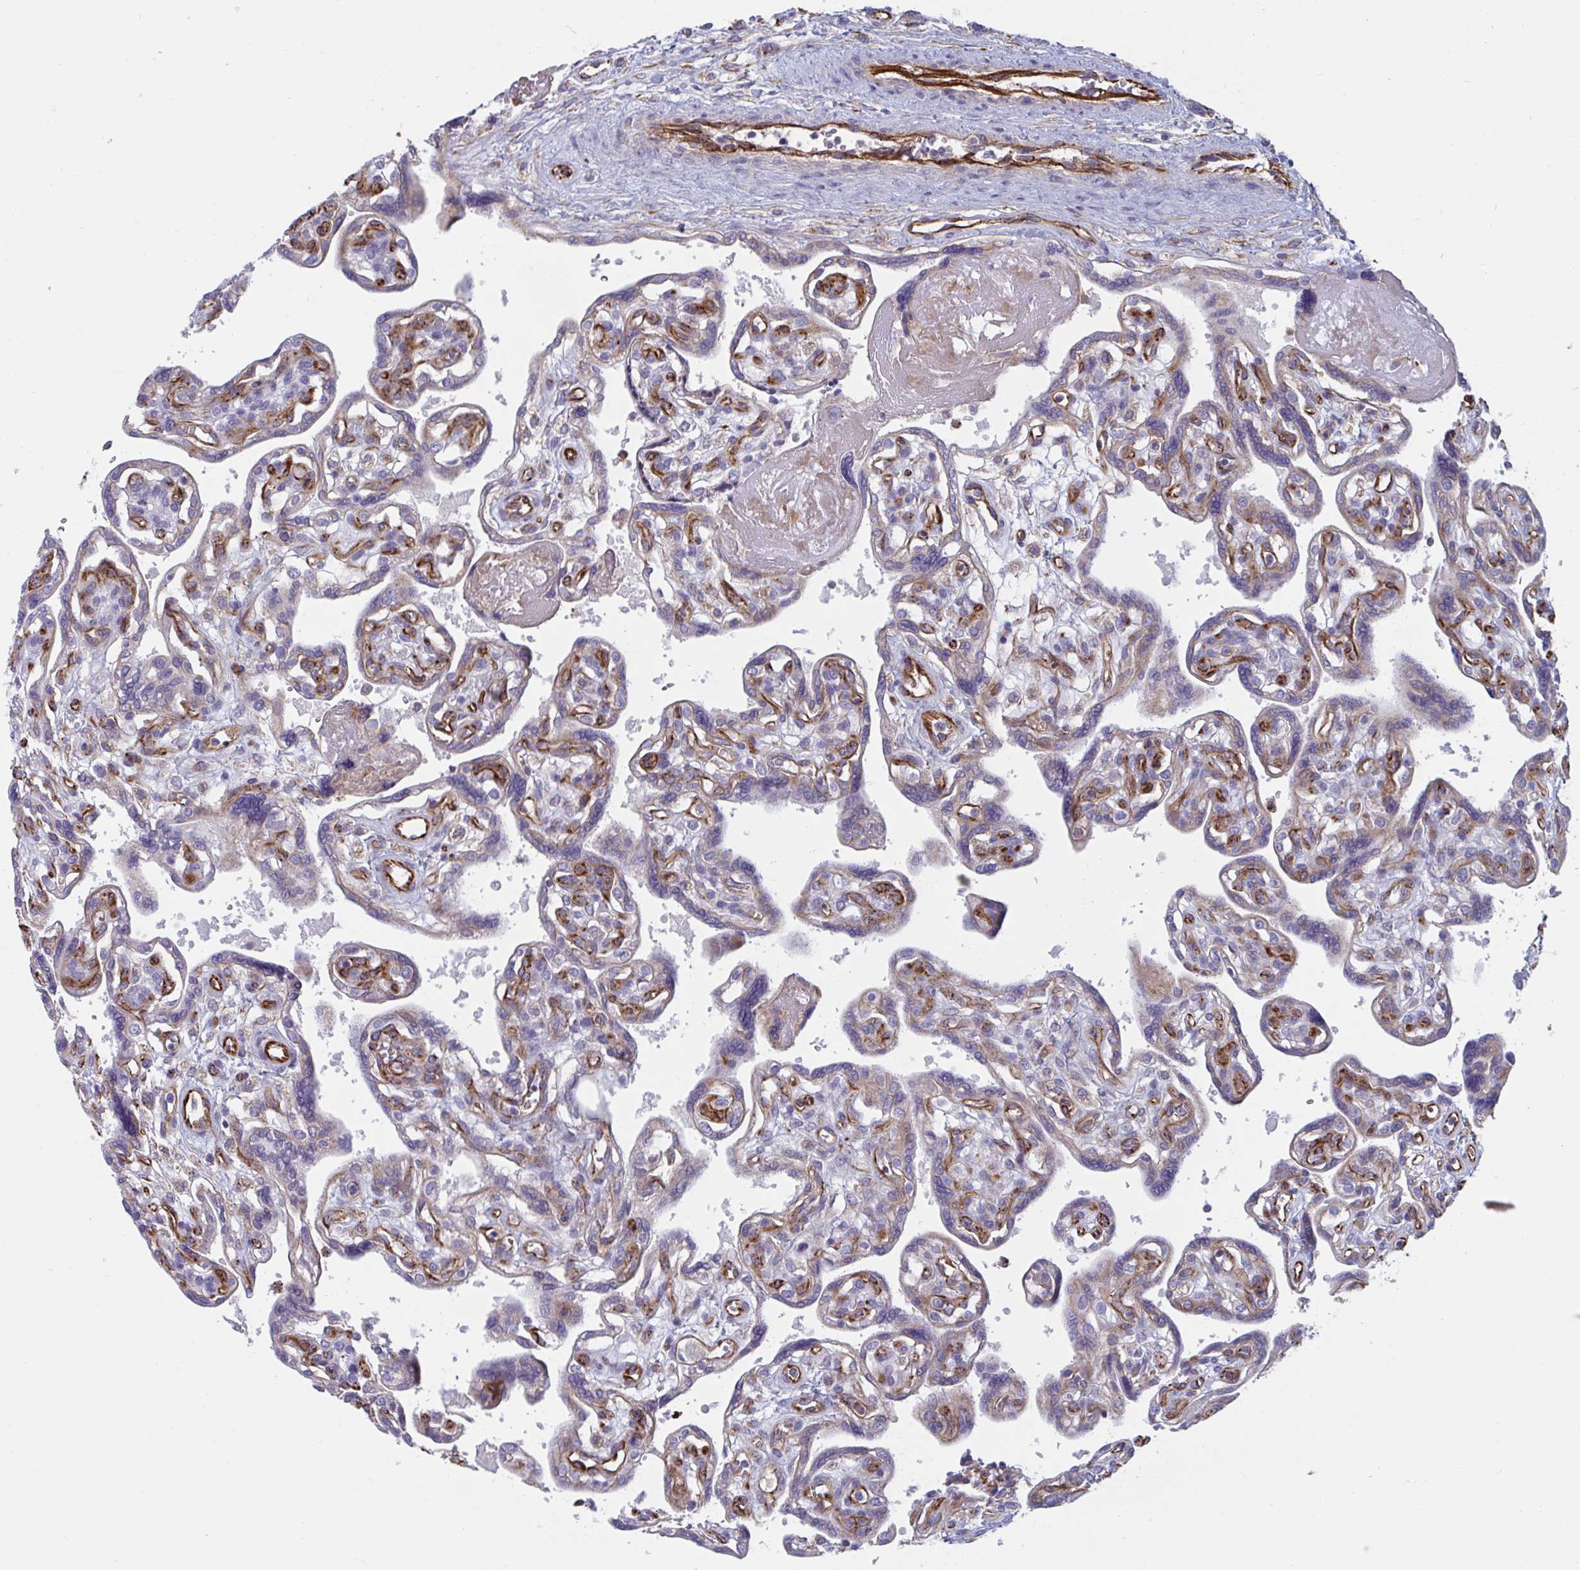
{"staining": {"intensity": "moderate", "quantity": "<25%", "location": "cytoplasmic/membranous"}, "tissue": "placenta", "cell_type": "Decidual cells", "image_type": "normal", "snomed": [{"axis": "morphology", "description": "Normal tissue, NOS"}, {"axis": "topography", "description": "Placenta"}], "caption": "Protein staining displays moderate cytoplasmic/membranous staining in about <25% of decidual cells in benign placenta.", "gene": "SLC9A6", "patient": {"sex": "female", "age": 39}}